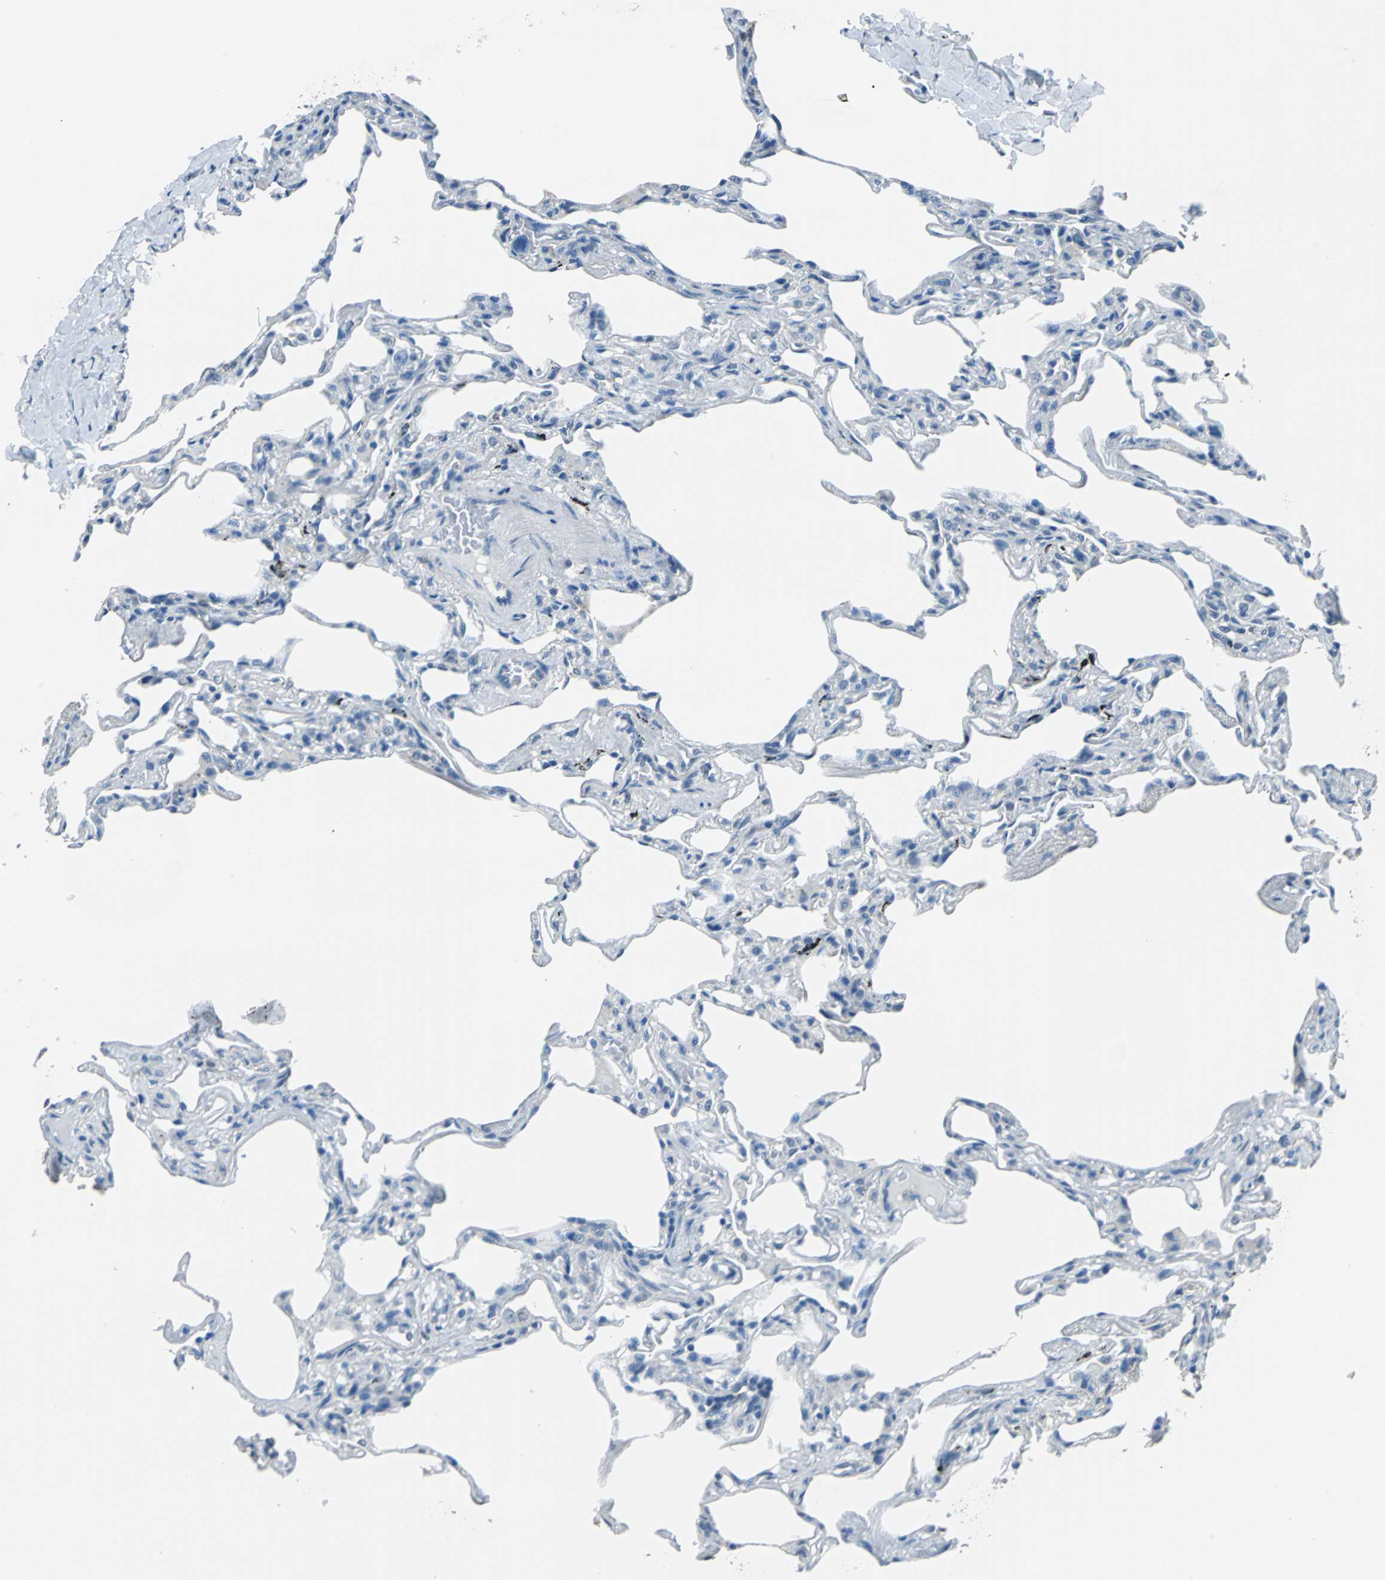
{"staining": {"intensity": "weak", "quantity": "<25%", "location": "cytoplasmic/membranous"}, "tissue": "lung", "cell_type": "Alveolar cells", "image_type": "normal", "snomed": [{"axis": "morphology", "description": "Normal tissue, NOS"}, {"axis": "morphology", "description": "Inflammation, NOS"}, {"axis": "topography", "description": "Lung"}], "caption": "This is an IHC photomicrograph of benign human lung. There is no expression in alveolar cells.", "gene": "FKBP4", "patient": {"sex": "male", "age": 69}}